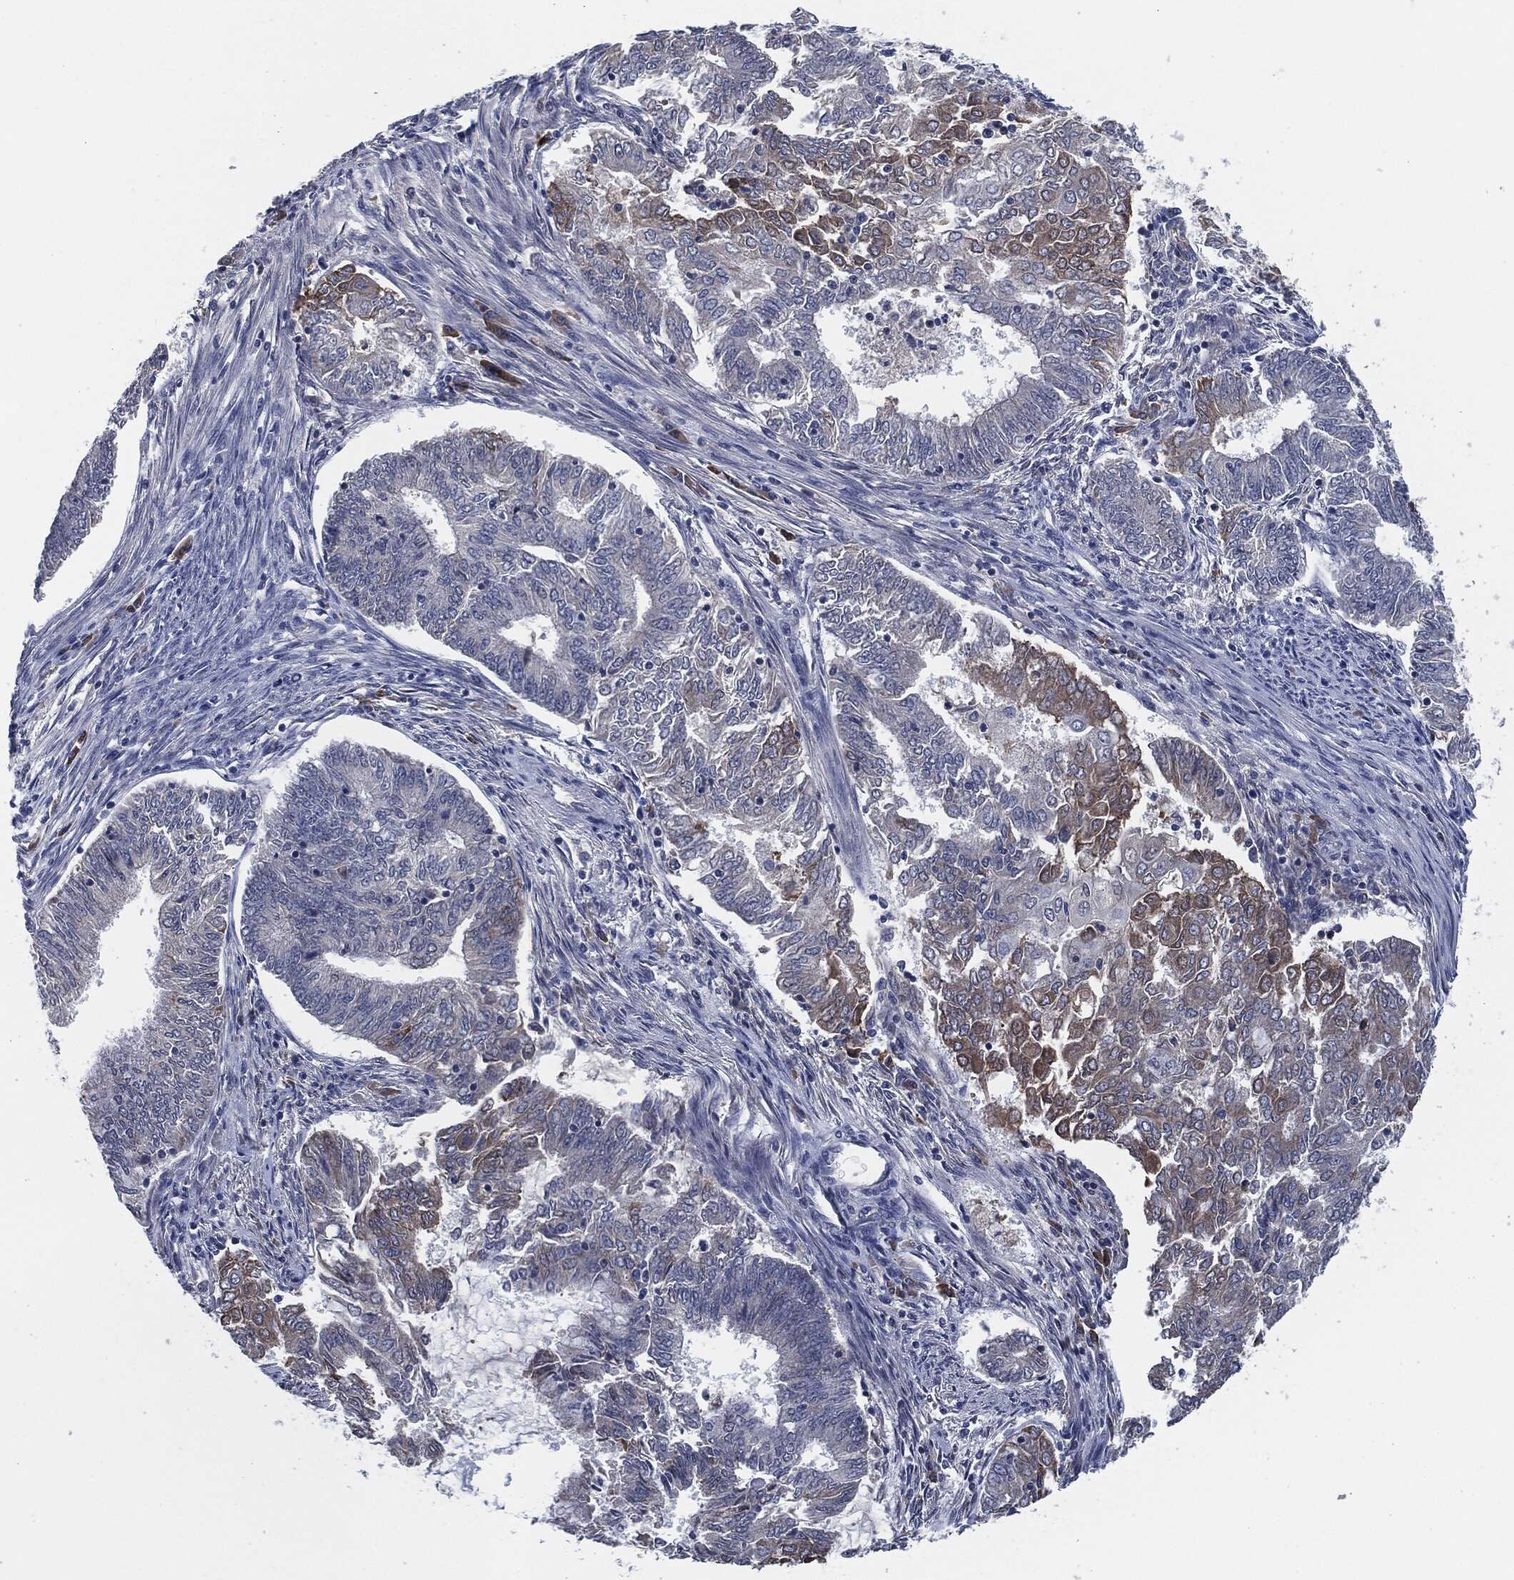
{"staining": {"intensity": "strong", "quantity": "<25%", "location": "cytoplasmic/membranous"}, "tissue": "endometrial cancer", "cell_type": "Tumor cells", "image_type": "cancer", "snomed": [{"axis": "morphology", "description": "Adenocarcinoma, NOS"}, {"axis": "topography", "description": "Endometrium"}], "caption": "Immunohistochemistry micrograph of adenocarcinoma (endometrial) stained for a protein (brown), which demonstrates medium levels of strong cytoplasmic/membranous positivity in approximately <25% of tumor cells.", "gene": "IL2RG", "patient": {"sex": "female", "age": 62}}